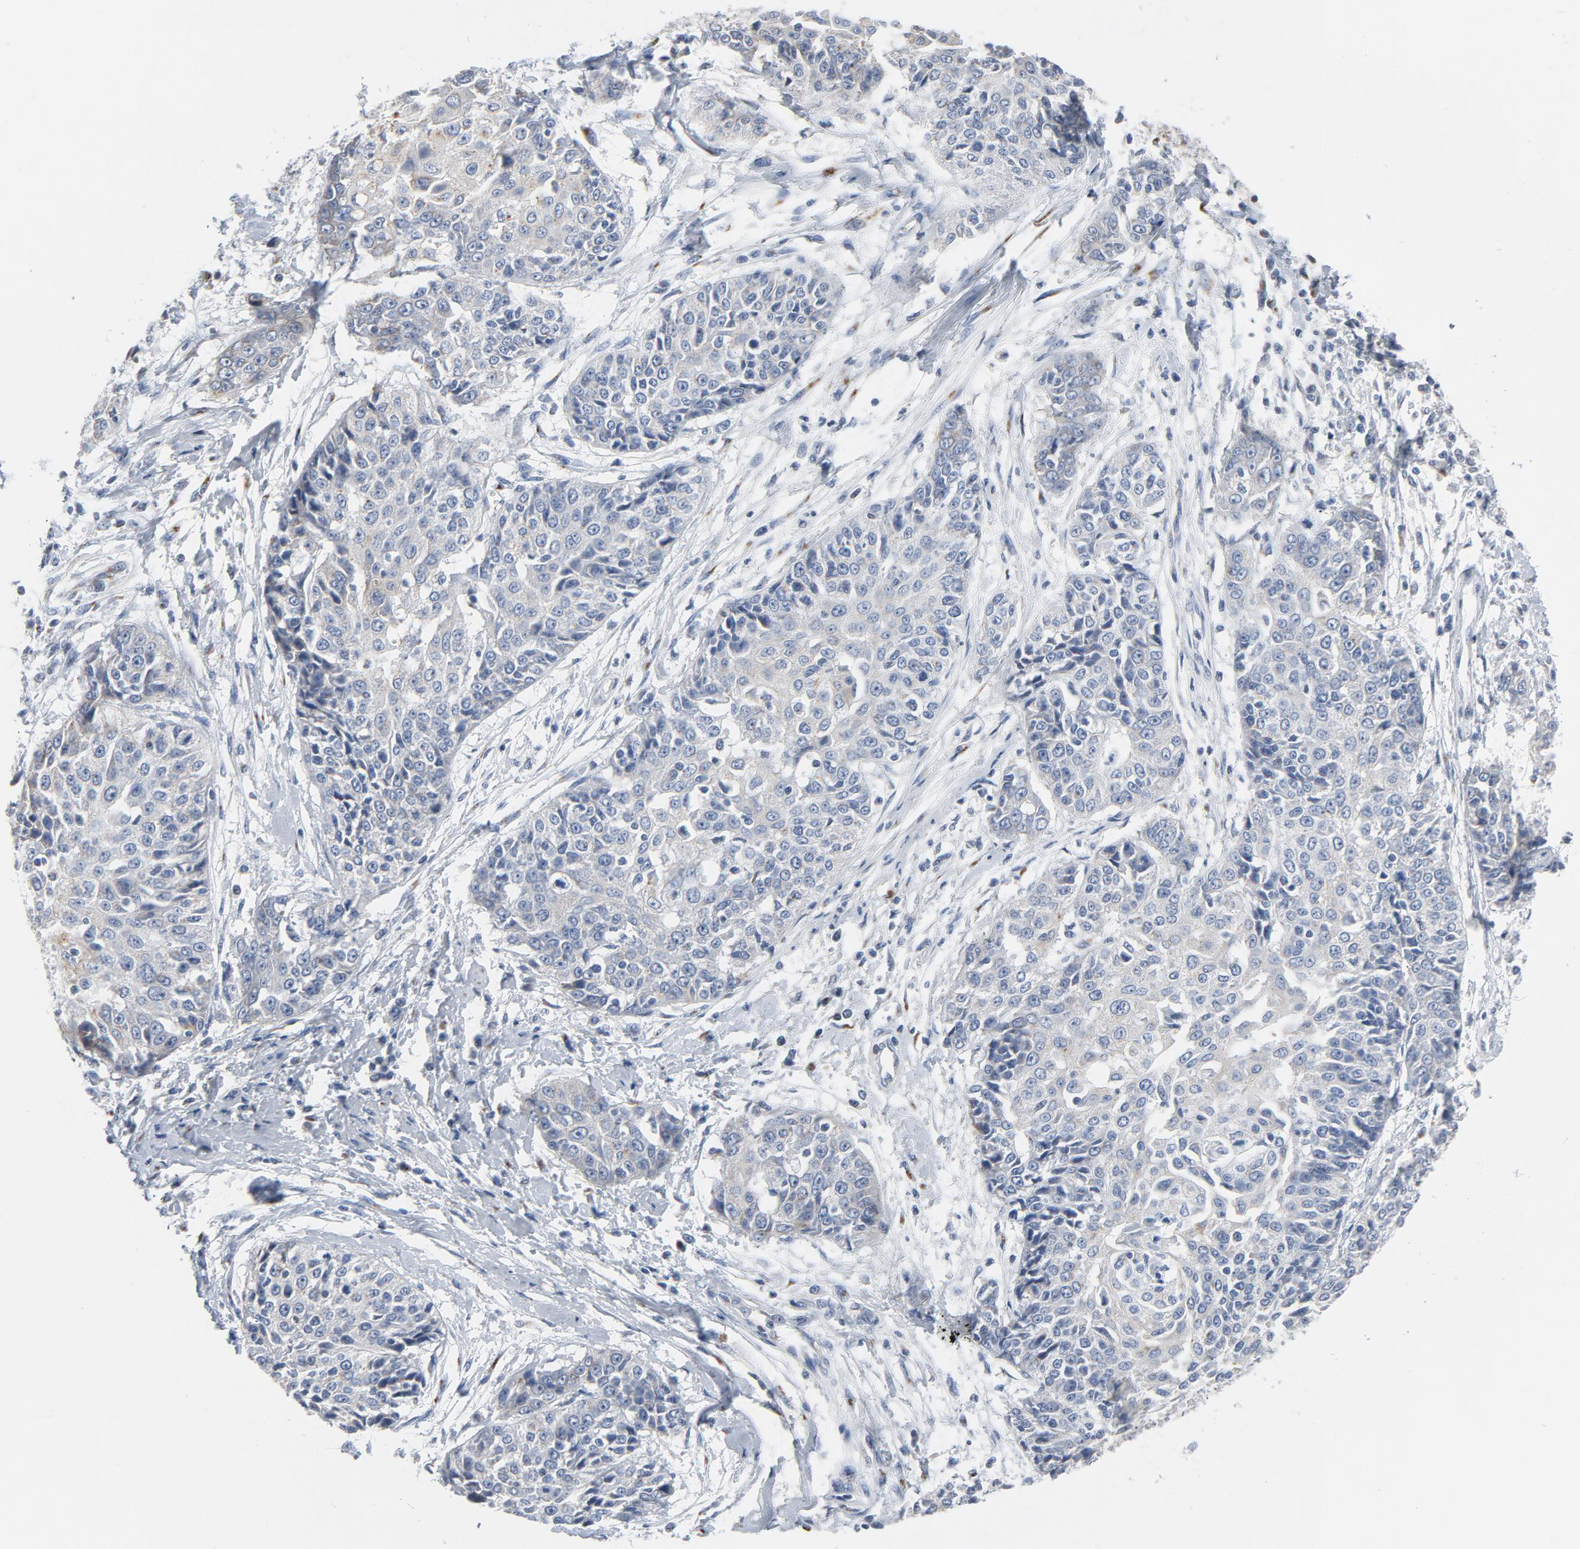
{"staining": {"intensity": "weak", "quantity": "25%-75%", "location": "cytoplasmic/membranous"}, "tissue": "cervical cancer", "cell_type": "Tumor cells", "image_type": "cancer", "snomed": [{"axis": "morphology", "description": "Squamous cell carcinoma, NOS"}, {"axis": "topography", "description": "Cervix"}], "caption": "The immunohistochemical stain shows weak cytoplasmic/membranous positivity in tumor cells of cervical cancer tissue.", "gene": "YIPF6", "patient": {"sex": "female", "age": 64}}